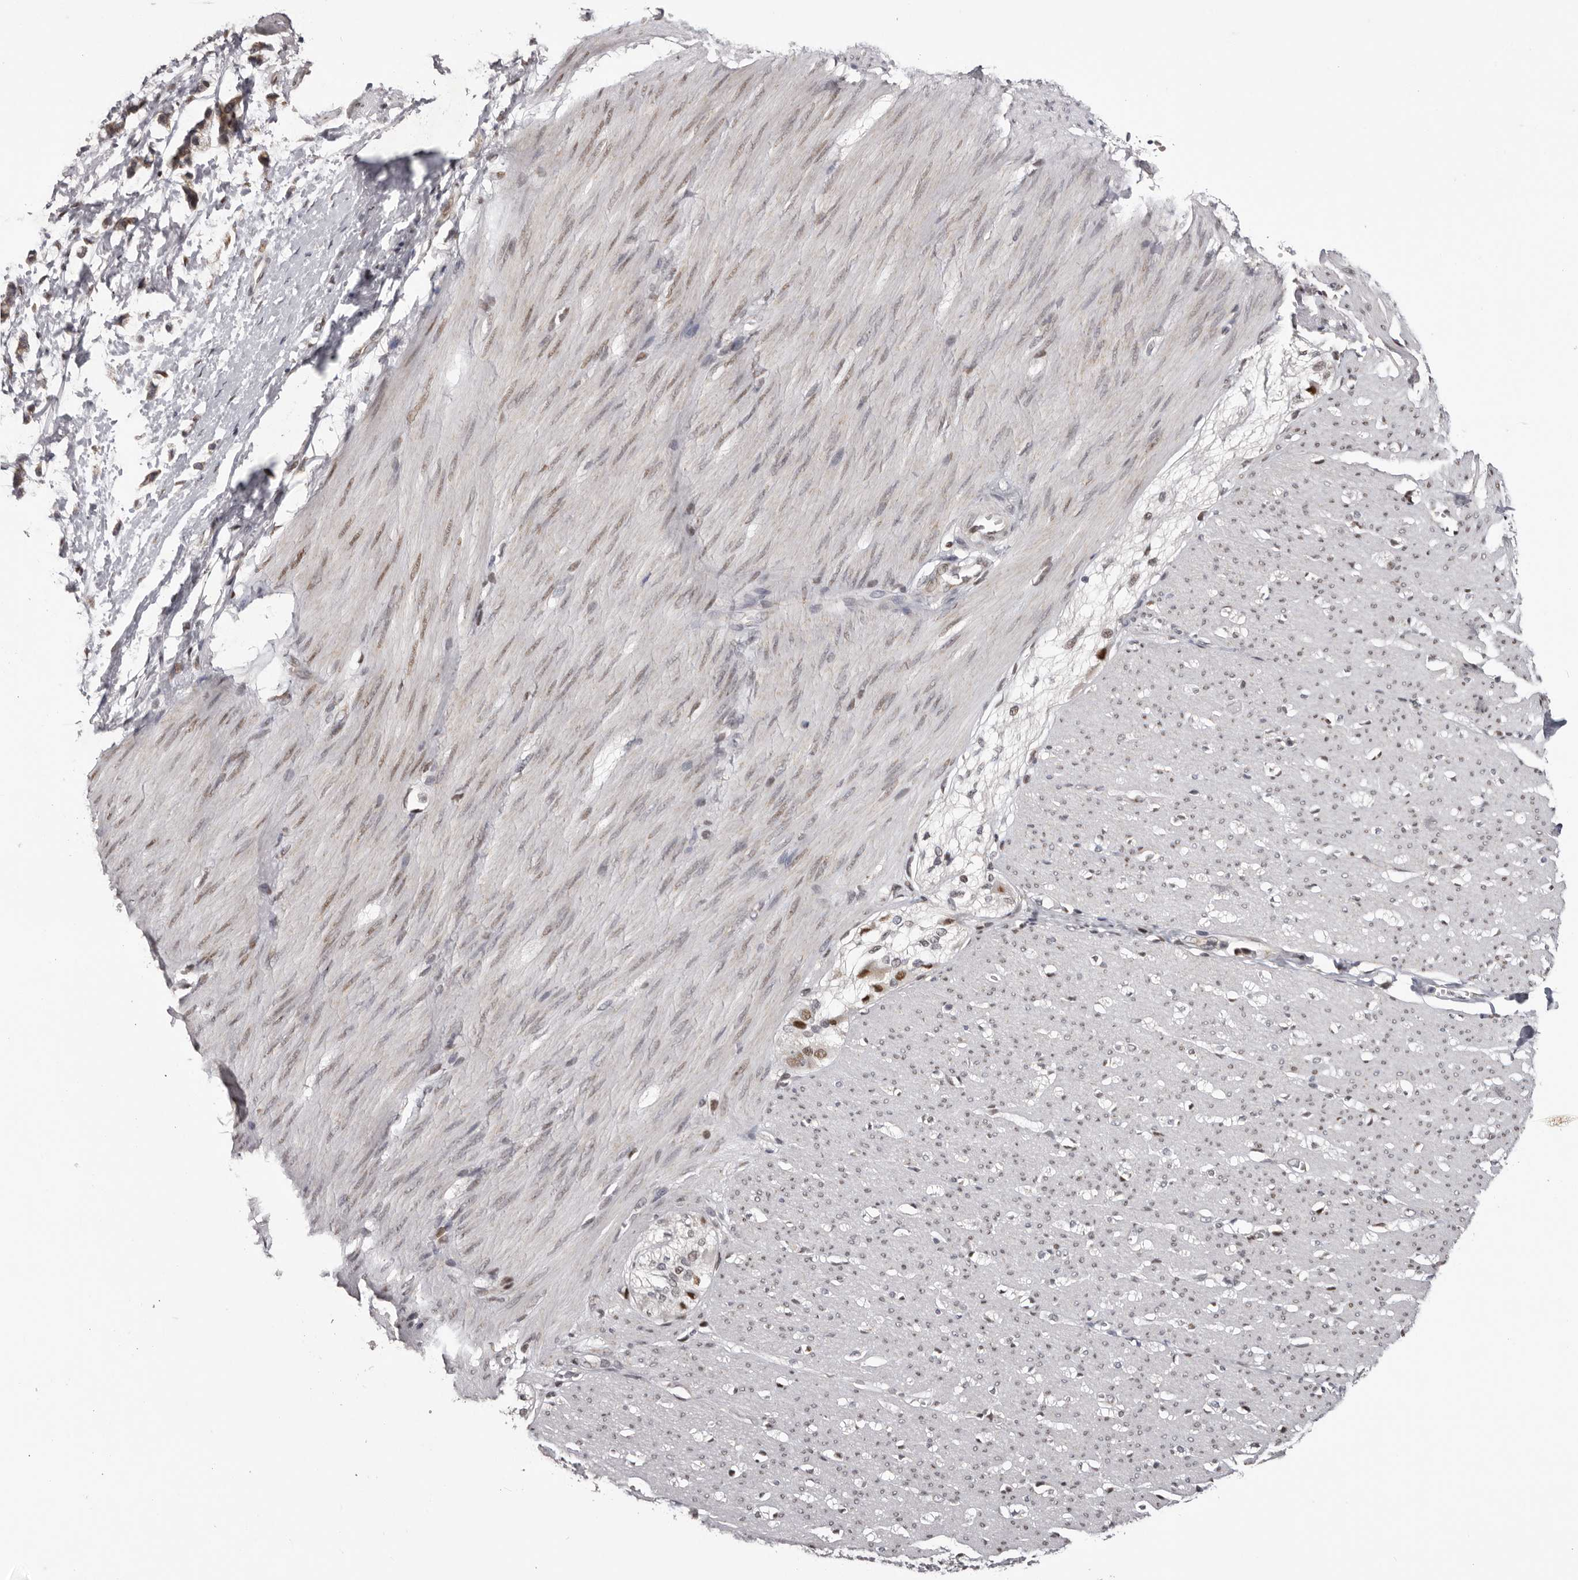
{"staining": {"intensity": "weak", "quantity": "25%-75%", "location": "nuclear"}, "tissue": "smooth muscle", "cell_type": "Smooth muscle cells", "image_type": "normal", "snomed": [{"axis": "morphology", "description": "Normal tissue, NOS"}, {"axis": "morphology", "description": "Adenocarcinoma, NOS"}, {"axis": "topography", "description": "Colon"}, {"axis": "topography", "description": "Peripheral nerve tissue"}], "caption": "A histopathology image of human smooth muscle stained for a protein shows weak nuclear brown staining in smooth muscle cells. The staining was performed using DAB (3,3'-diaminobenzidine), with brown indicating positive protein expression. Nuclei are stained blue with hematoxylin.", "gene": "C17orf99", "patient": {"sex": "male", "age": 14}}